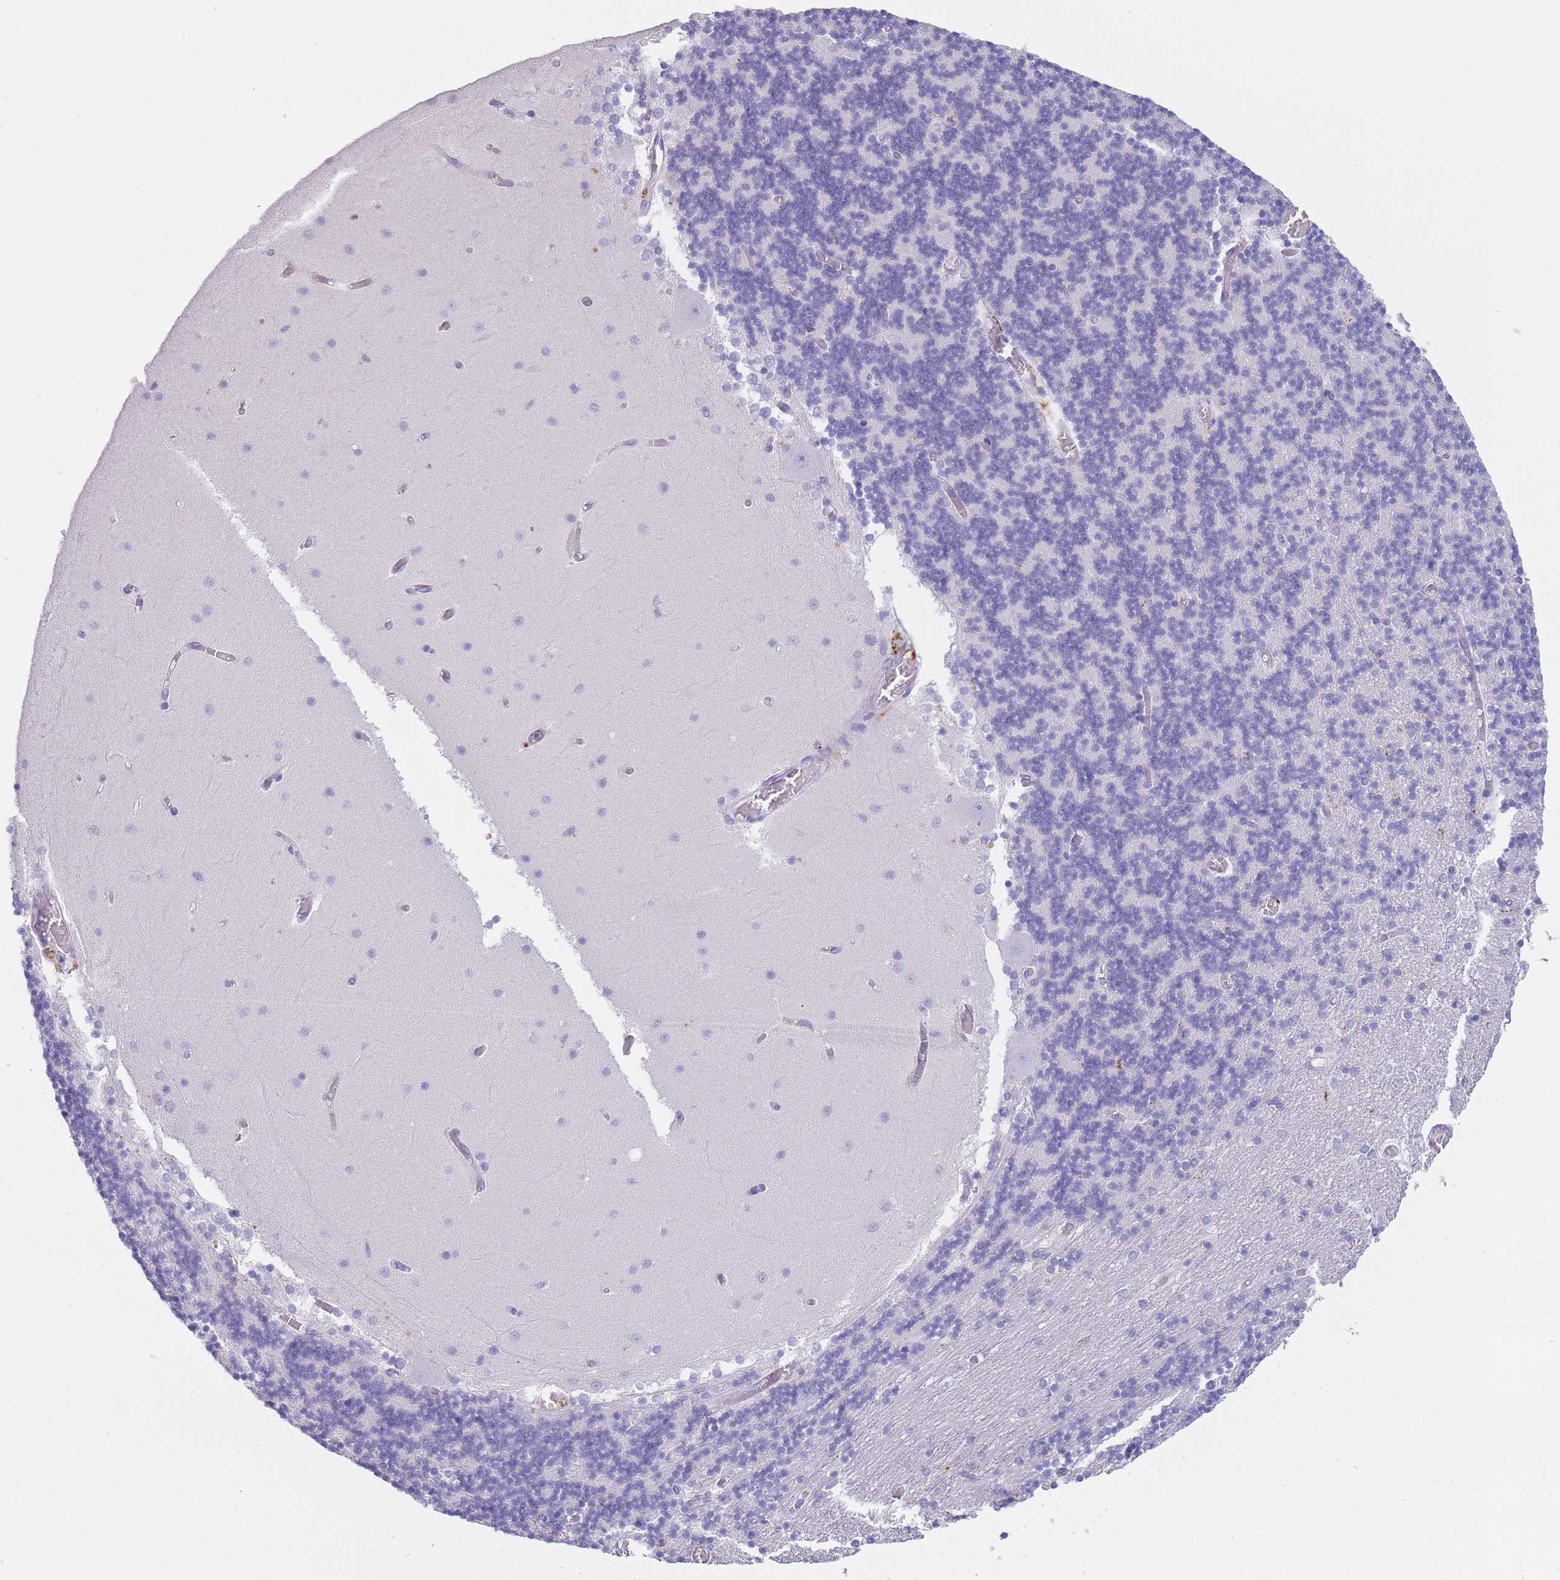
{"staining": {"intensity": "negative", "quantity": "none", "location": "none"}, "tissue": "cerebellum", "cell_type": "Cells in granular layer", "image_type": "normal", "snomed": [{"axis": "morphology", "description": "Normal tissue, NOS"}, {"axis": "topography", "description": "Cerebellum"}], "caption": "This is an immunohistochemistry (IHC) photomicrograph of benign cerebellum. There is no expression in cells in granular layer.", "gene": "GAA", "patient": {"sex": "female", "age": 28}}